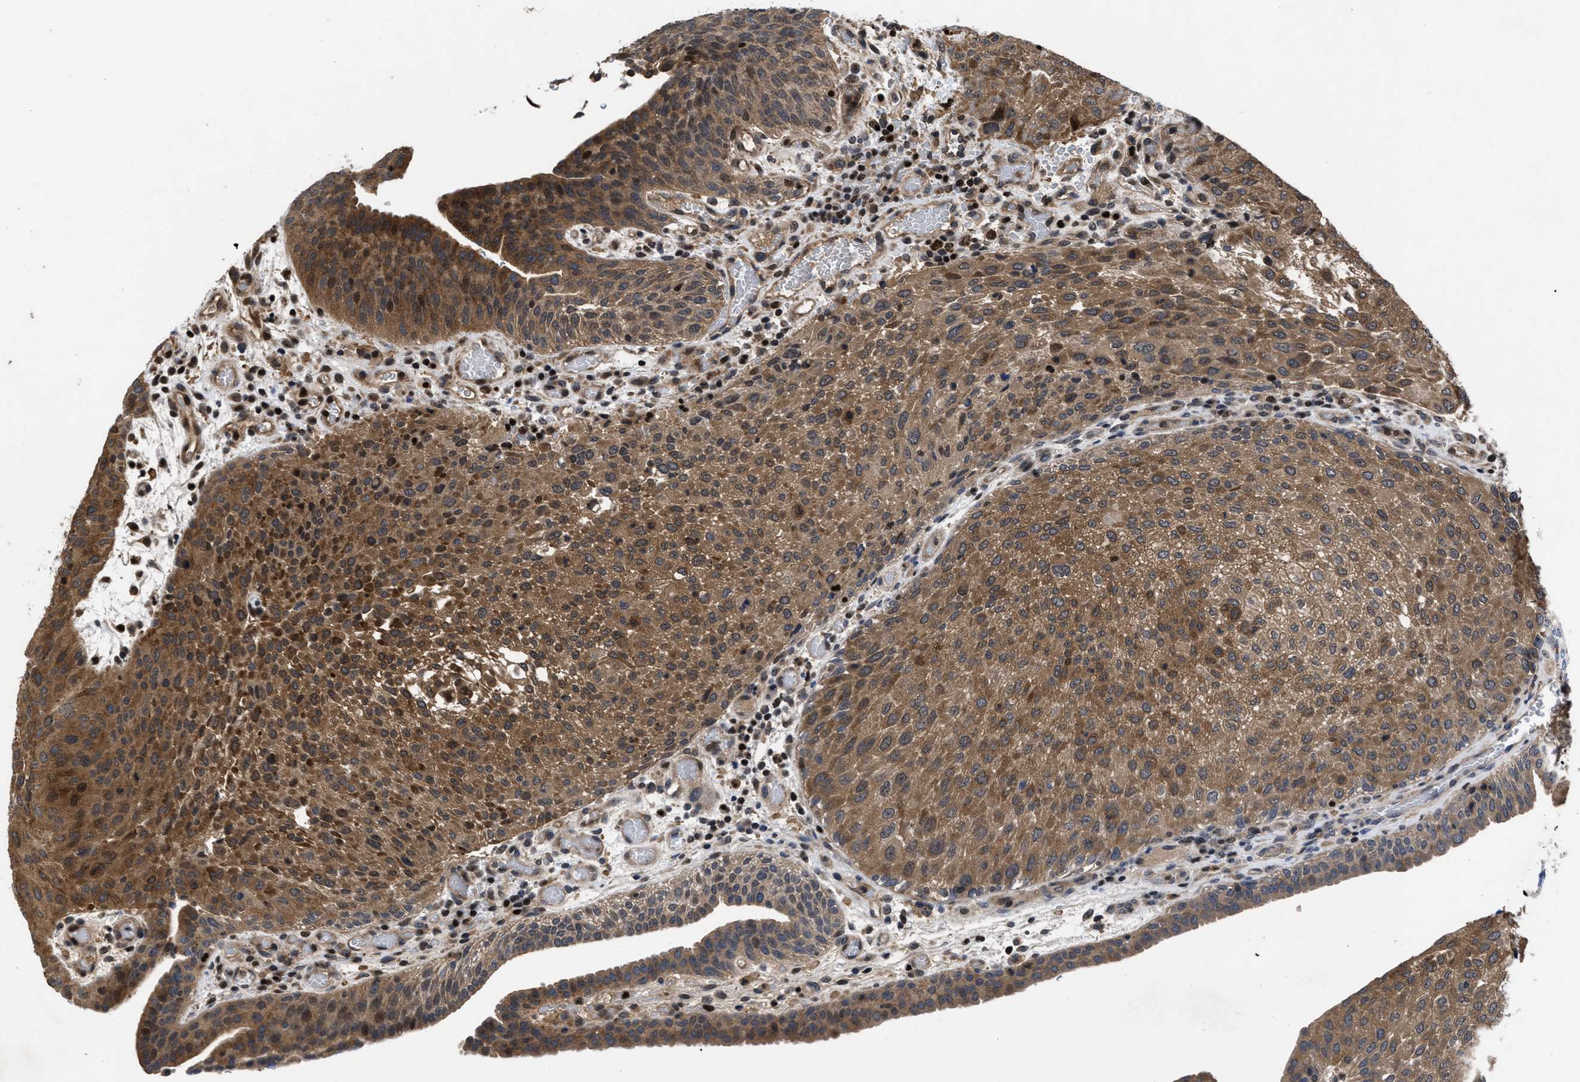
{"staining": {"intensity": "moderate", "quantity": ">75%", "location": "cytoplasmic/membranous,nuclear"}, "tissue": "urothelial cancer", "cell_type": "Tumor cells", "image_type": "cancer", "snomed": [{"axis": "morphology", "description": "Urothelial carcinoma, Low grade"}, {"axis": "morphology", "description": "Urothelial carcinoma, High grade"}, {"axis": "topography", "description": "Urinary bladder"}], "caption": "Approximately >75% of tumor cells in human low-grade urothelial carcinoma show moderate cytoplasmic/membranous and nuclear protein positivity as visualized by brown immunohistochemical staining.", "gene": "FAM200A", "patient": {"sex": "male", "age": 35}}